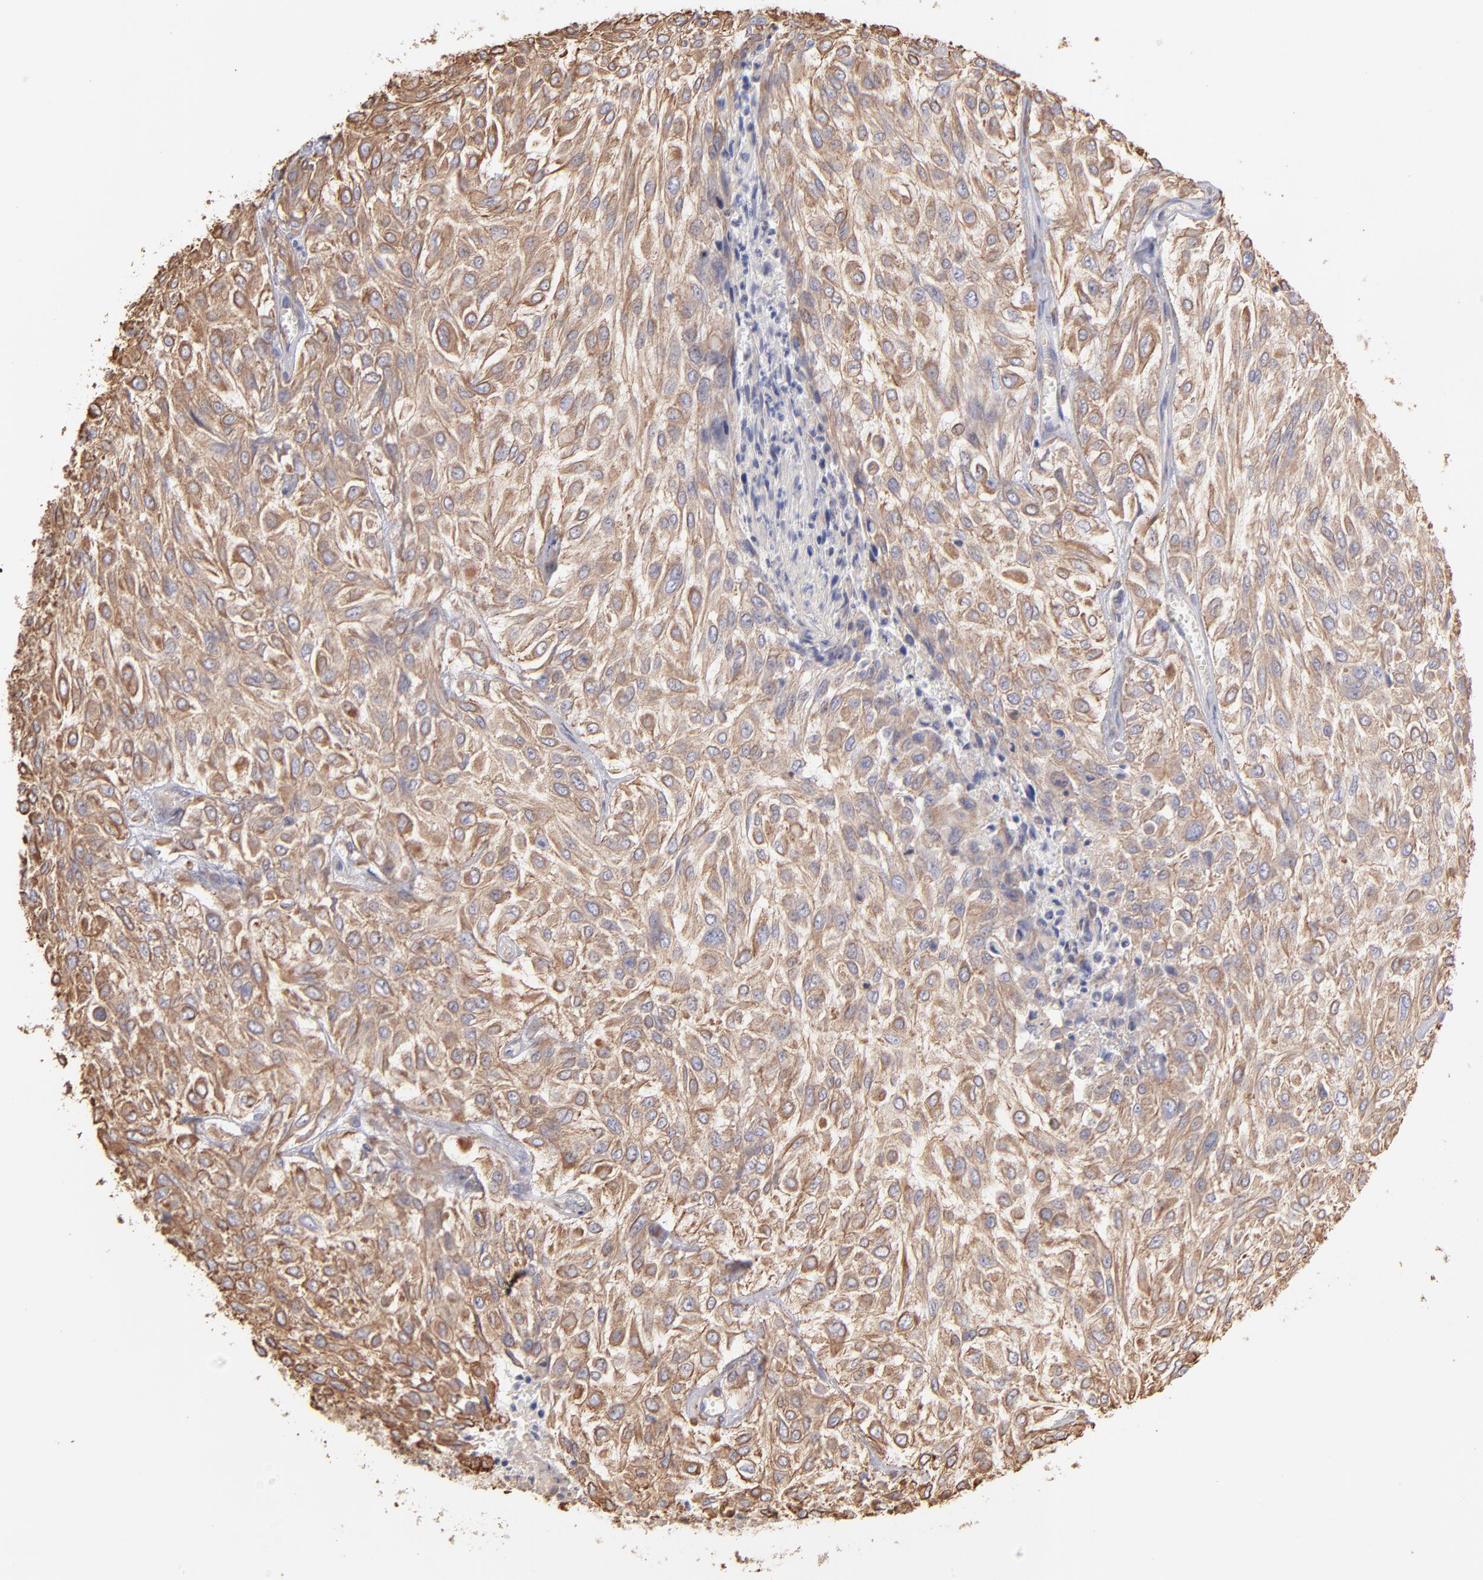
{"staining": {"intensity": "moderate", "quantity": ">75%", "location": "cytoplasmic/membranous"}, "tissue": "urothelial cancer", "cell_type": "Tumor cells", "image_type": "cancer", "snomed": [{"axis": "morphology", "description": "Urothelial carcinoma, High grade"}, {"axis": "topography", "description": "Urinary bladder"}], "caption": "Protein expression by IHC displays moderate cytoplasmic/membranous staining in about >75% of tumor cells in urothelial cancer.", "gene": "PLEC", "patient": {"sex": "male", "age": 57}}